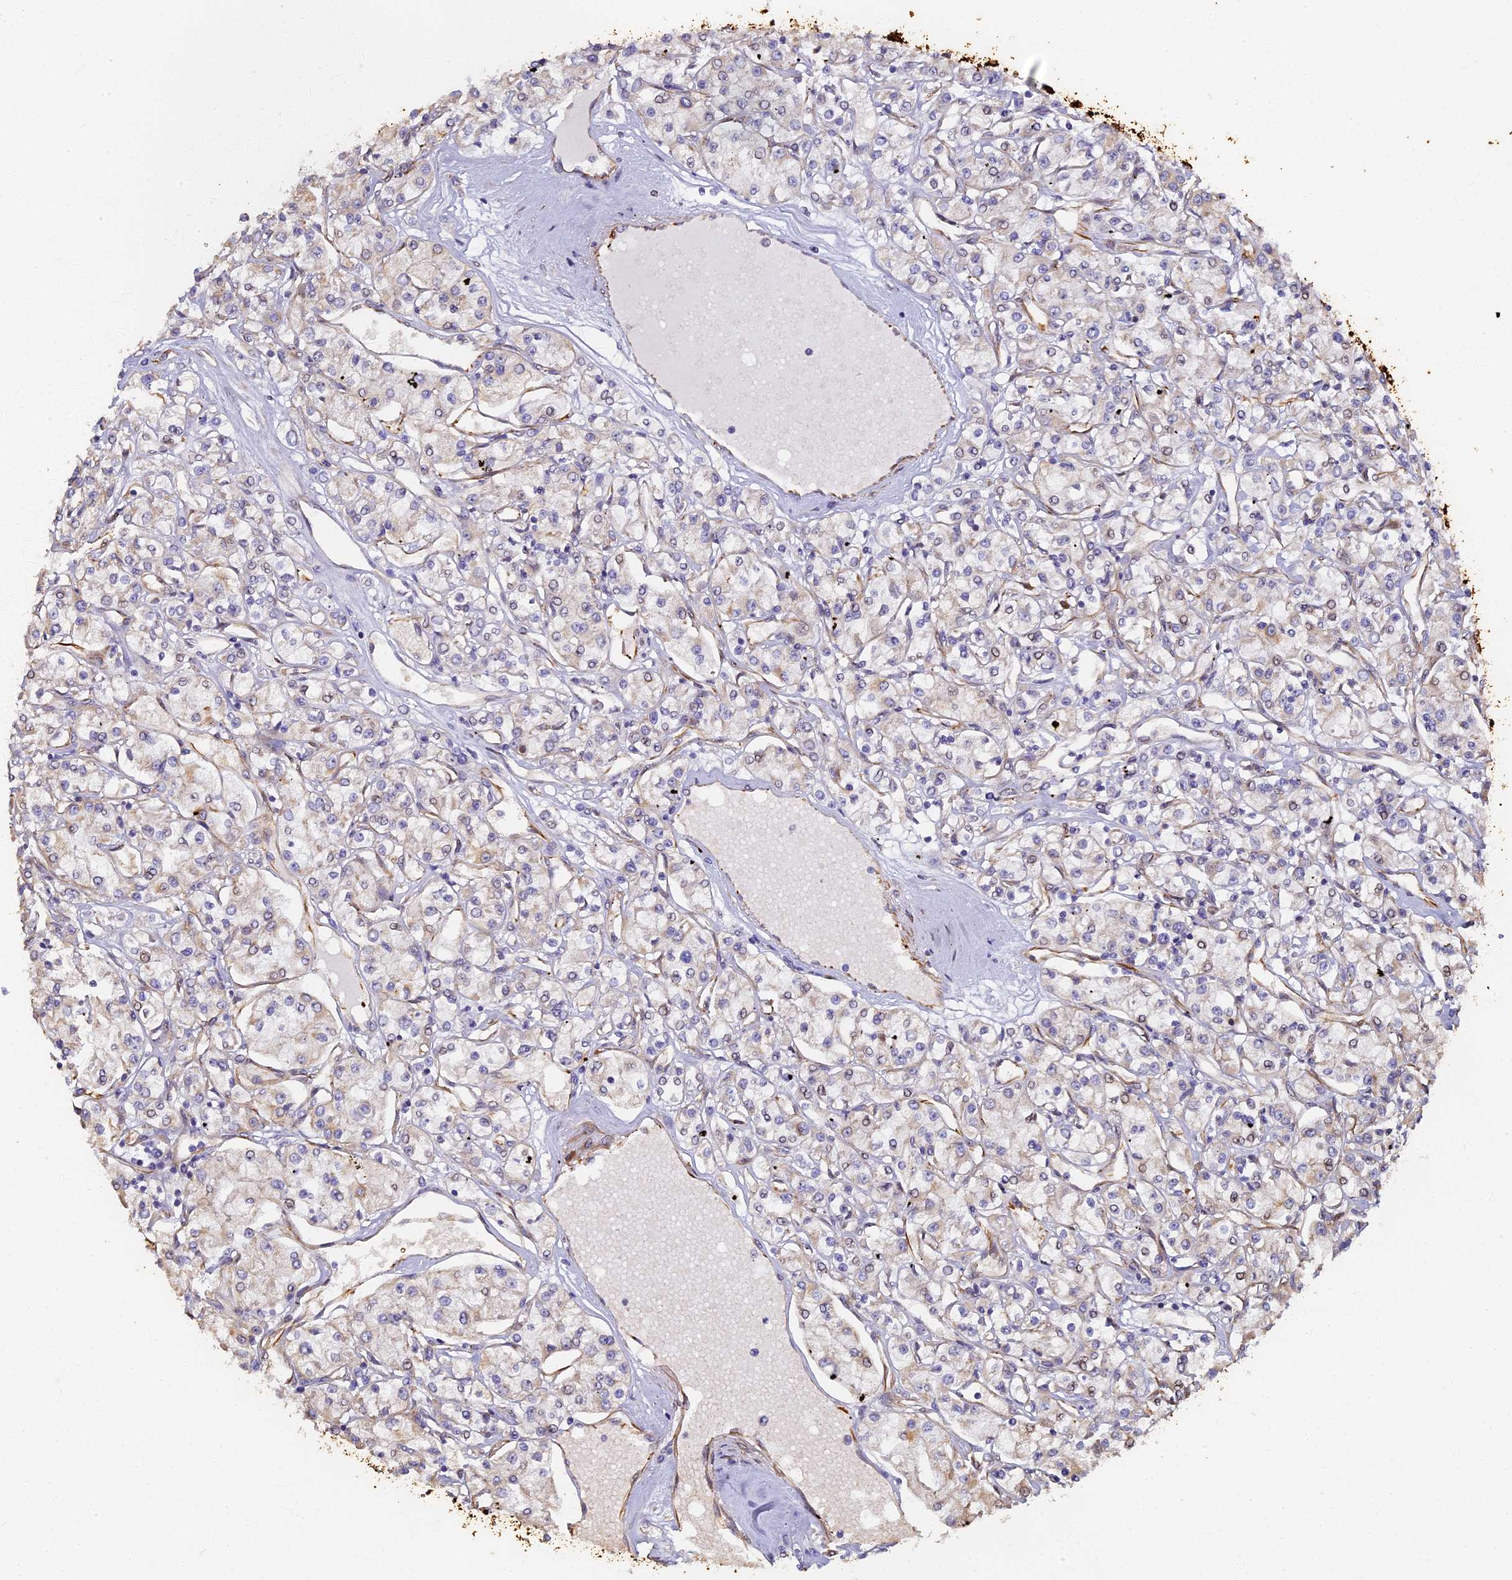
{"staining": {"intensity": "negative", "quantity": "none", "location": "none"}, "tissue": "renal cancer", "cell_type": "Tumor cells", "image_type": "cancer", "snomed": [{"axis": "morphology", "description": "Adenocarcinoma, NOS"}, {"axis": "topography", "description": "Kidney"}], "caption": "Adenocarcinoma (renal) was stained to show a protein in brown. There is no significant expression in tumor cells.", "gene": "LRRC57", "patient": {"sex": "female", "age": 59}}